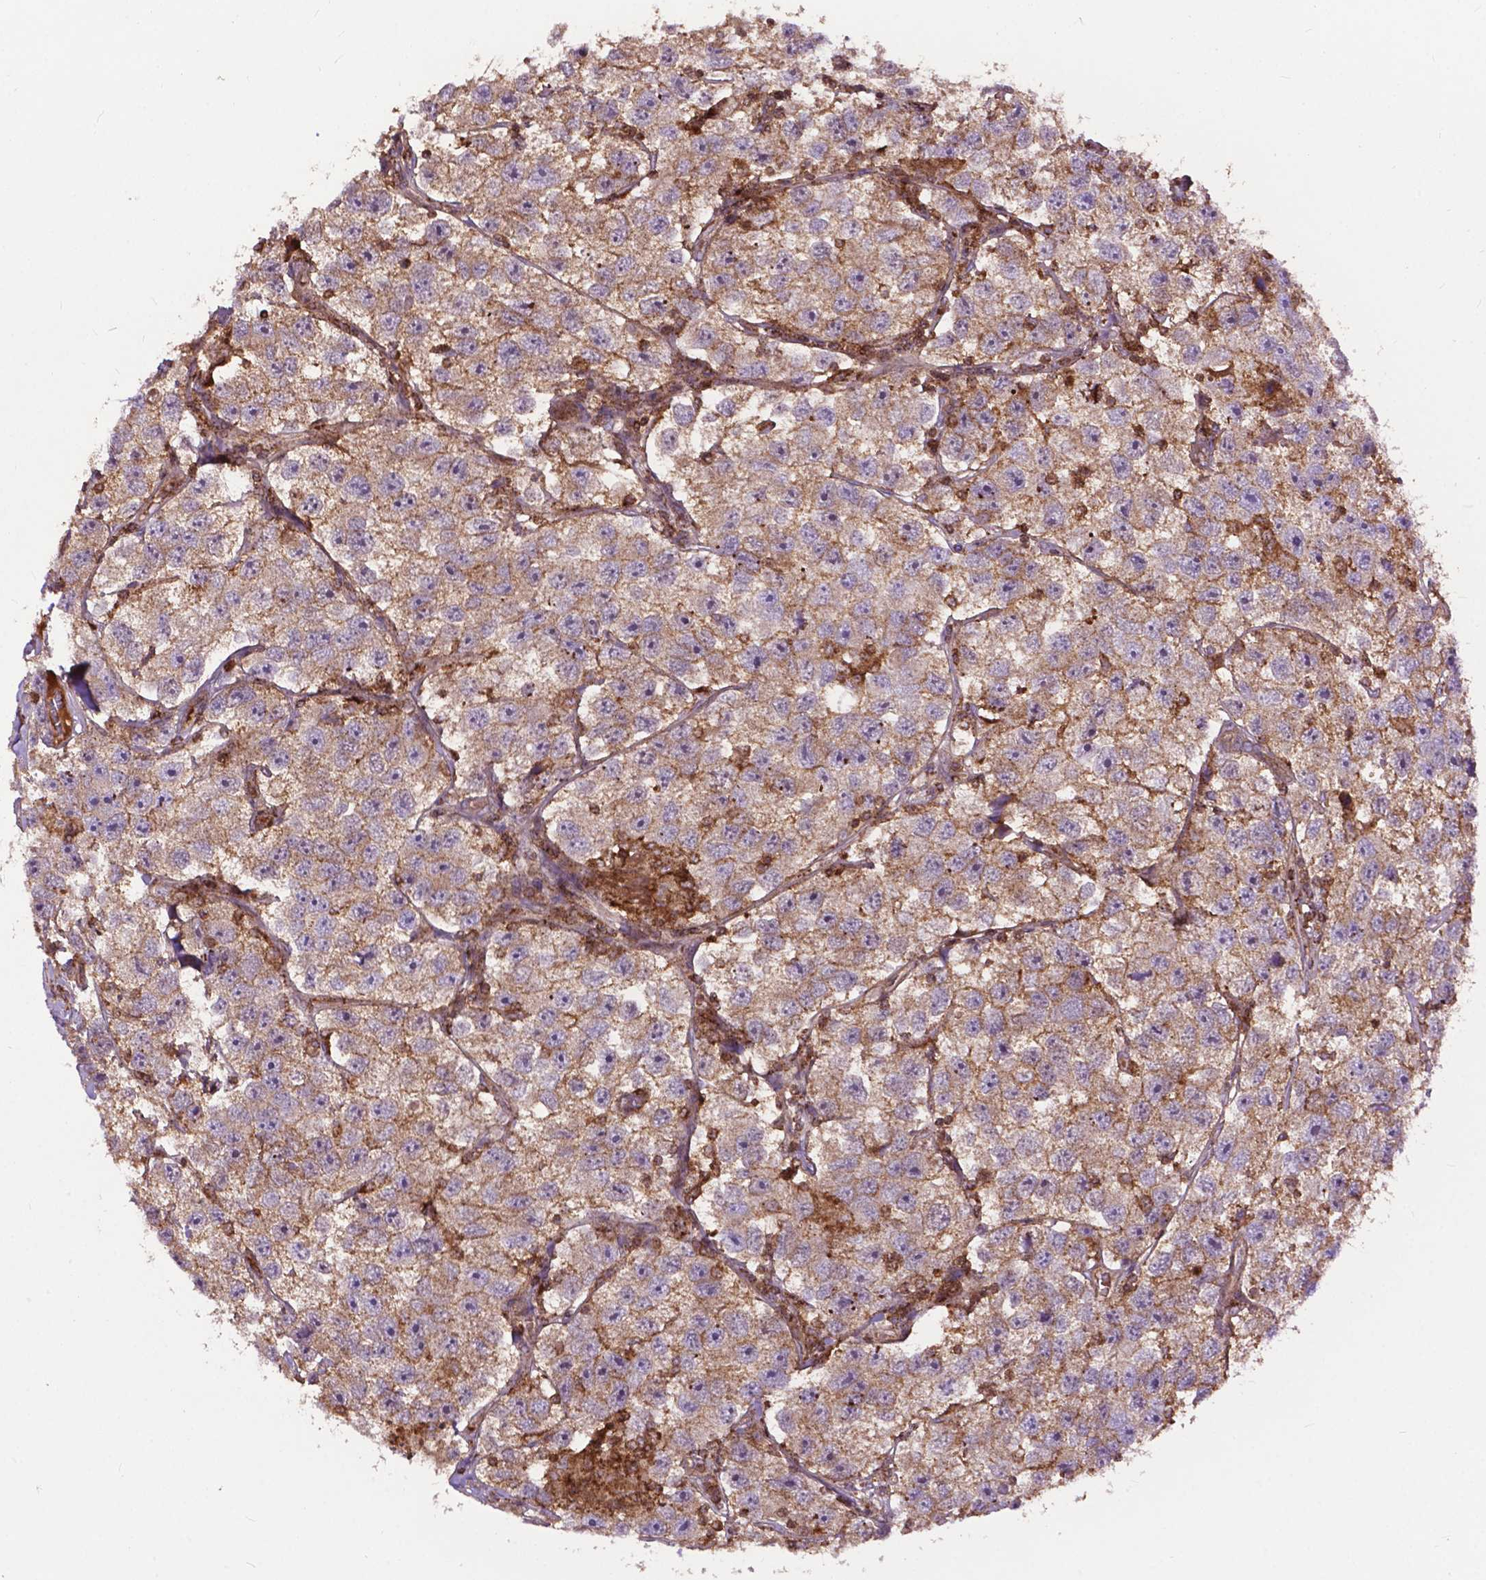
{"staining": {"intensity": "weak", "quantity": ">75%", "location": "cytoplasmic/membranous"}, "tissue": "testis cancer", "cell_type": "Tumor cells", "image_type": "cancer", "snomed": [{"axis": "morphology", "description": "Seminoma, NOS"}, {"axis": "topography", "description": "Testis"}], "caption": "High-magnification brightfield microscopy of testis cancer stained with DAB (brown) and counterstained with hematoxylin (blue). tumor cells exhibit weak cytoplasmic/membranous expression is present in about>75% of cells.", "gene": "CHMP4A", "patient": {"sex": "male", "age": 26}}